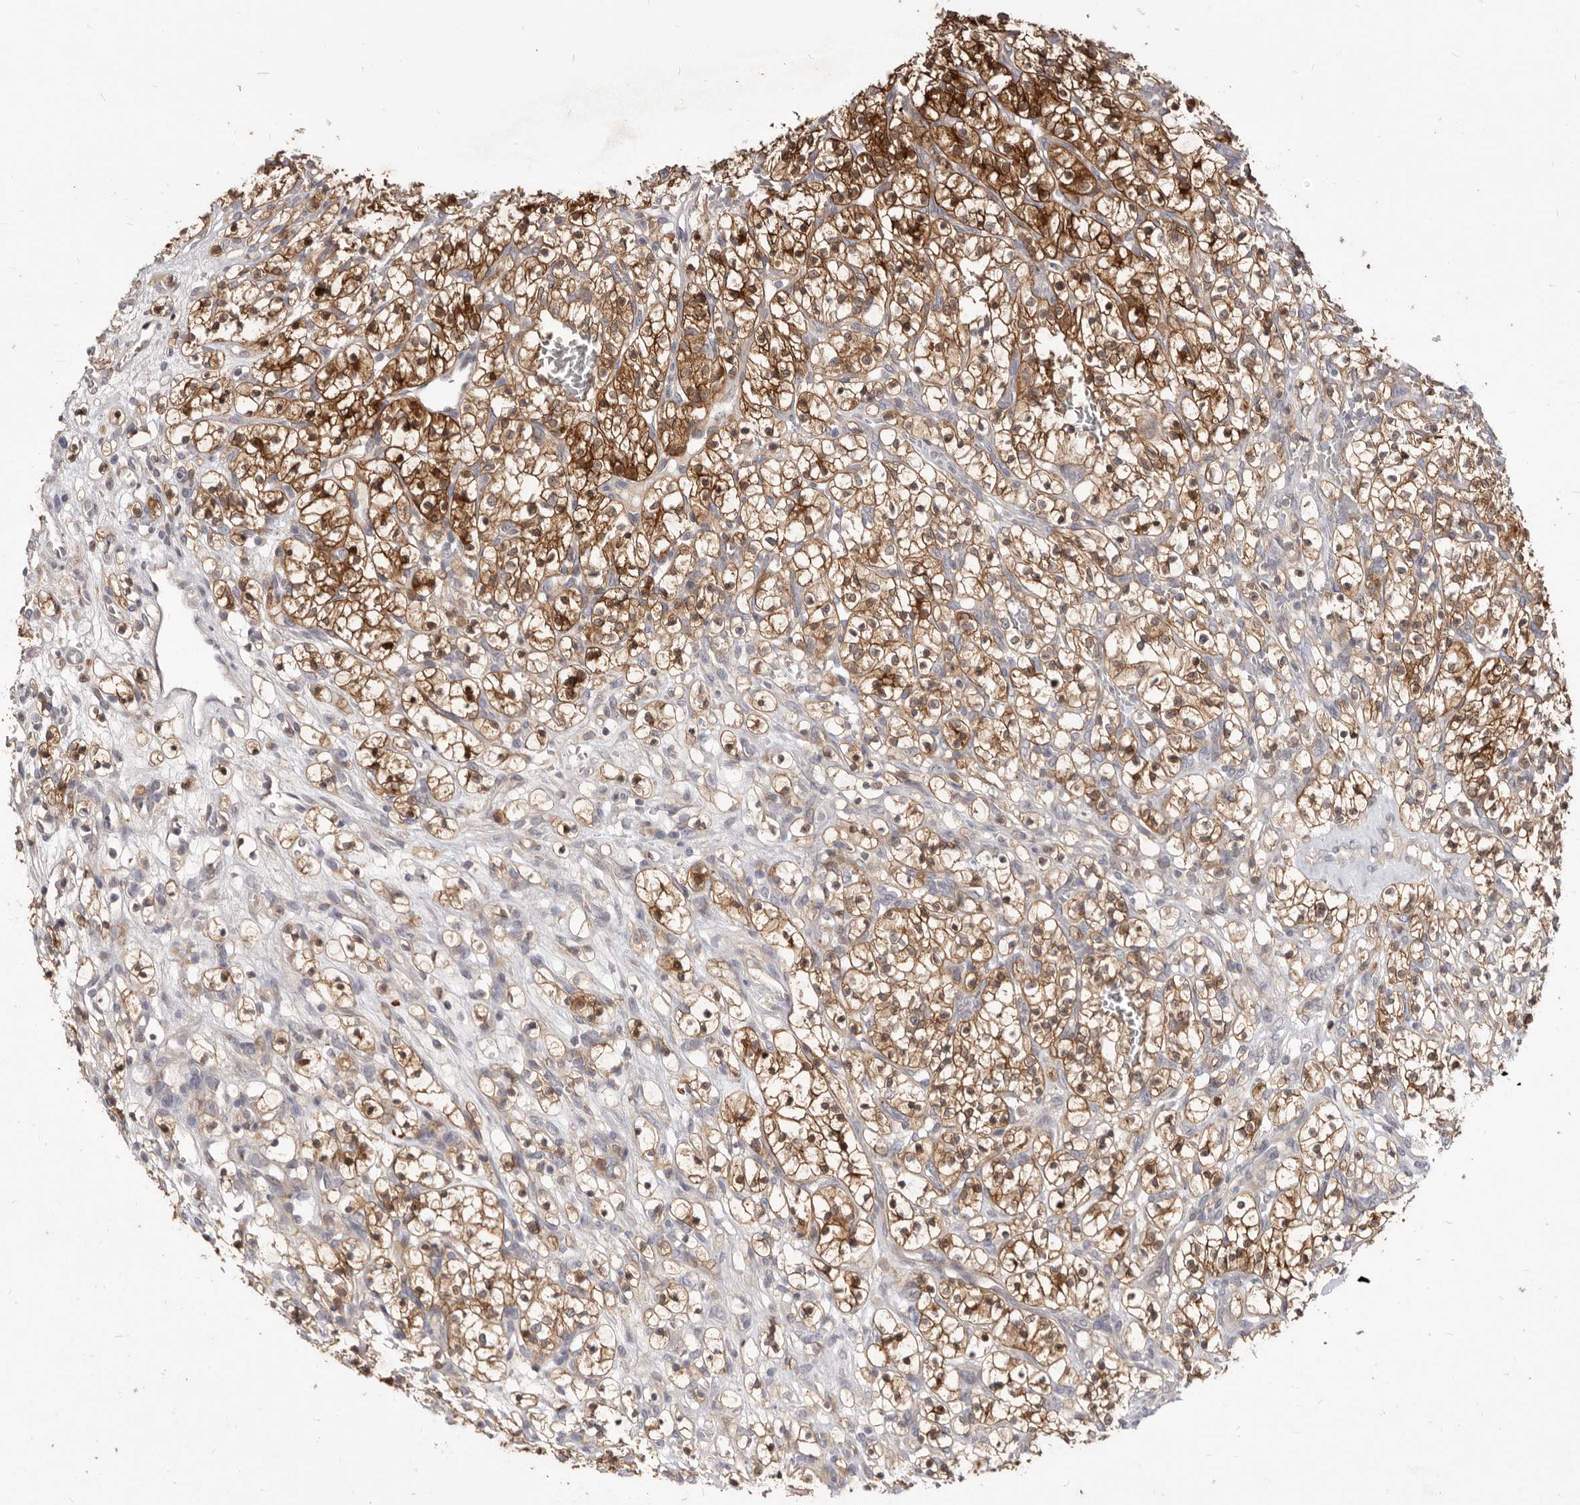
{"staining": {"intensity": "strong", "quantity": ">75%", "location": "cytoplasmic/membranous,nuclear"}, "tissue": "renal cancer", "cell_type": "Tumor cells", "image_type": "cancer", "snomed": [{"axis": "morphology", "description": "Adenocarcinoma, NOS"}, {"axis": "topography", "description": "Kidney"}], "caption": "About >75% of tumor cells in human renal cancer display strong cytoplasmic/membranous and nuclear protein staining as visualized by brown immunohistochemical staining.", "gene": "TC2N", "patient": {"sex": "female", "age": 57}}